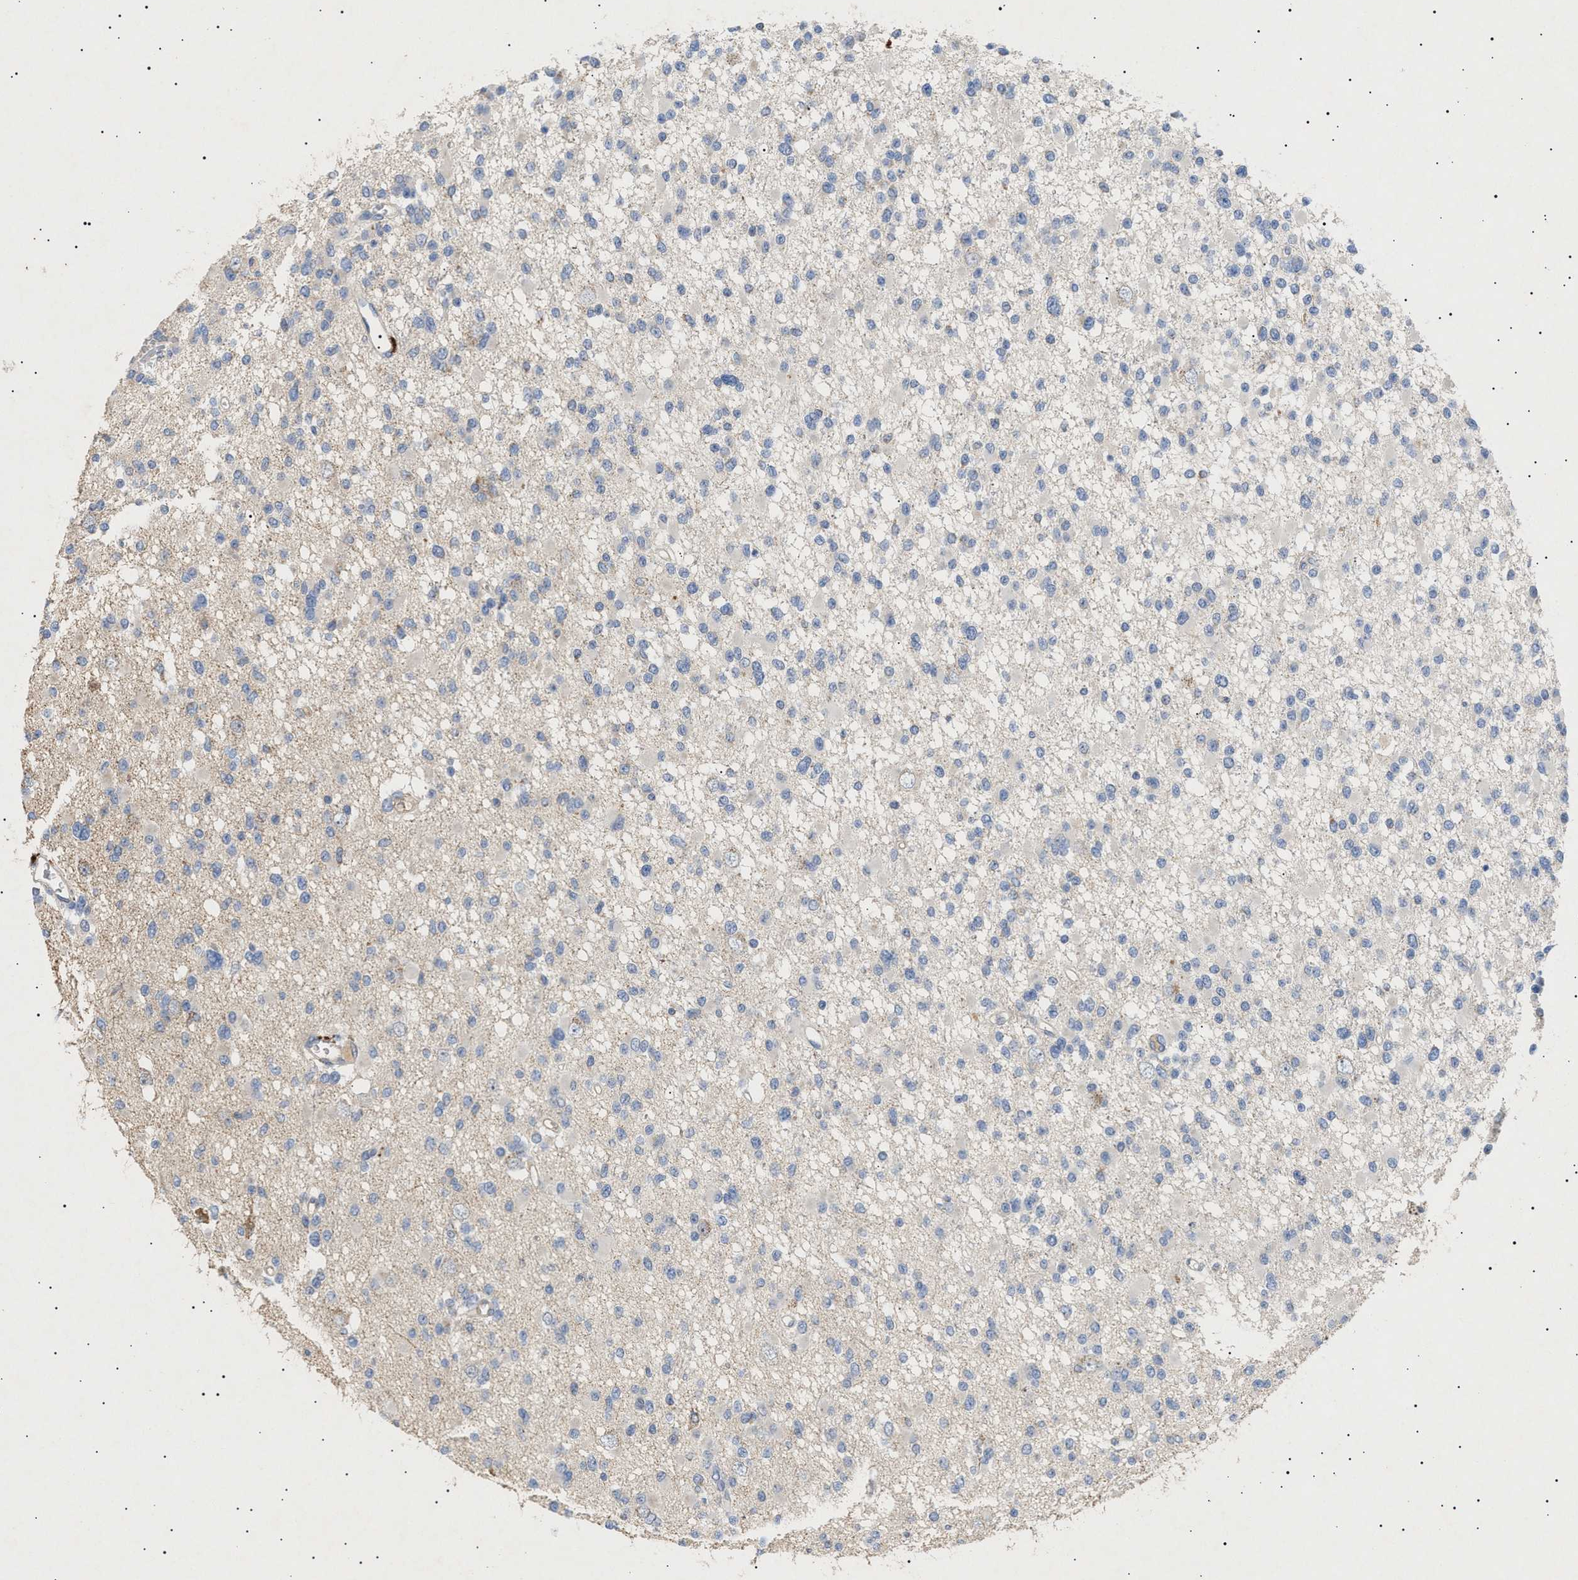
{"staining": {"intensity": "negative", "quantity": "none", "location": "none"}, "tissue": "glioma", "cell_type": "Tumor cells", "image_type": "cancer", "snomed": [{"axis": "morphology", "description": "Glioma, malignant, Low grade"}, {"axis": "topography", "description": "Brain"}], "caption": "IHC of glioma demonstrates no expression in tumor cells.", "gene": "SIRT5", "patient": {"sex": "female", "age": 22}}